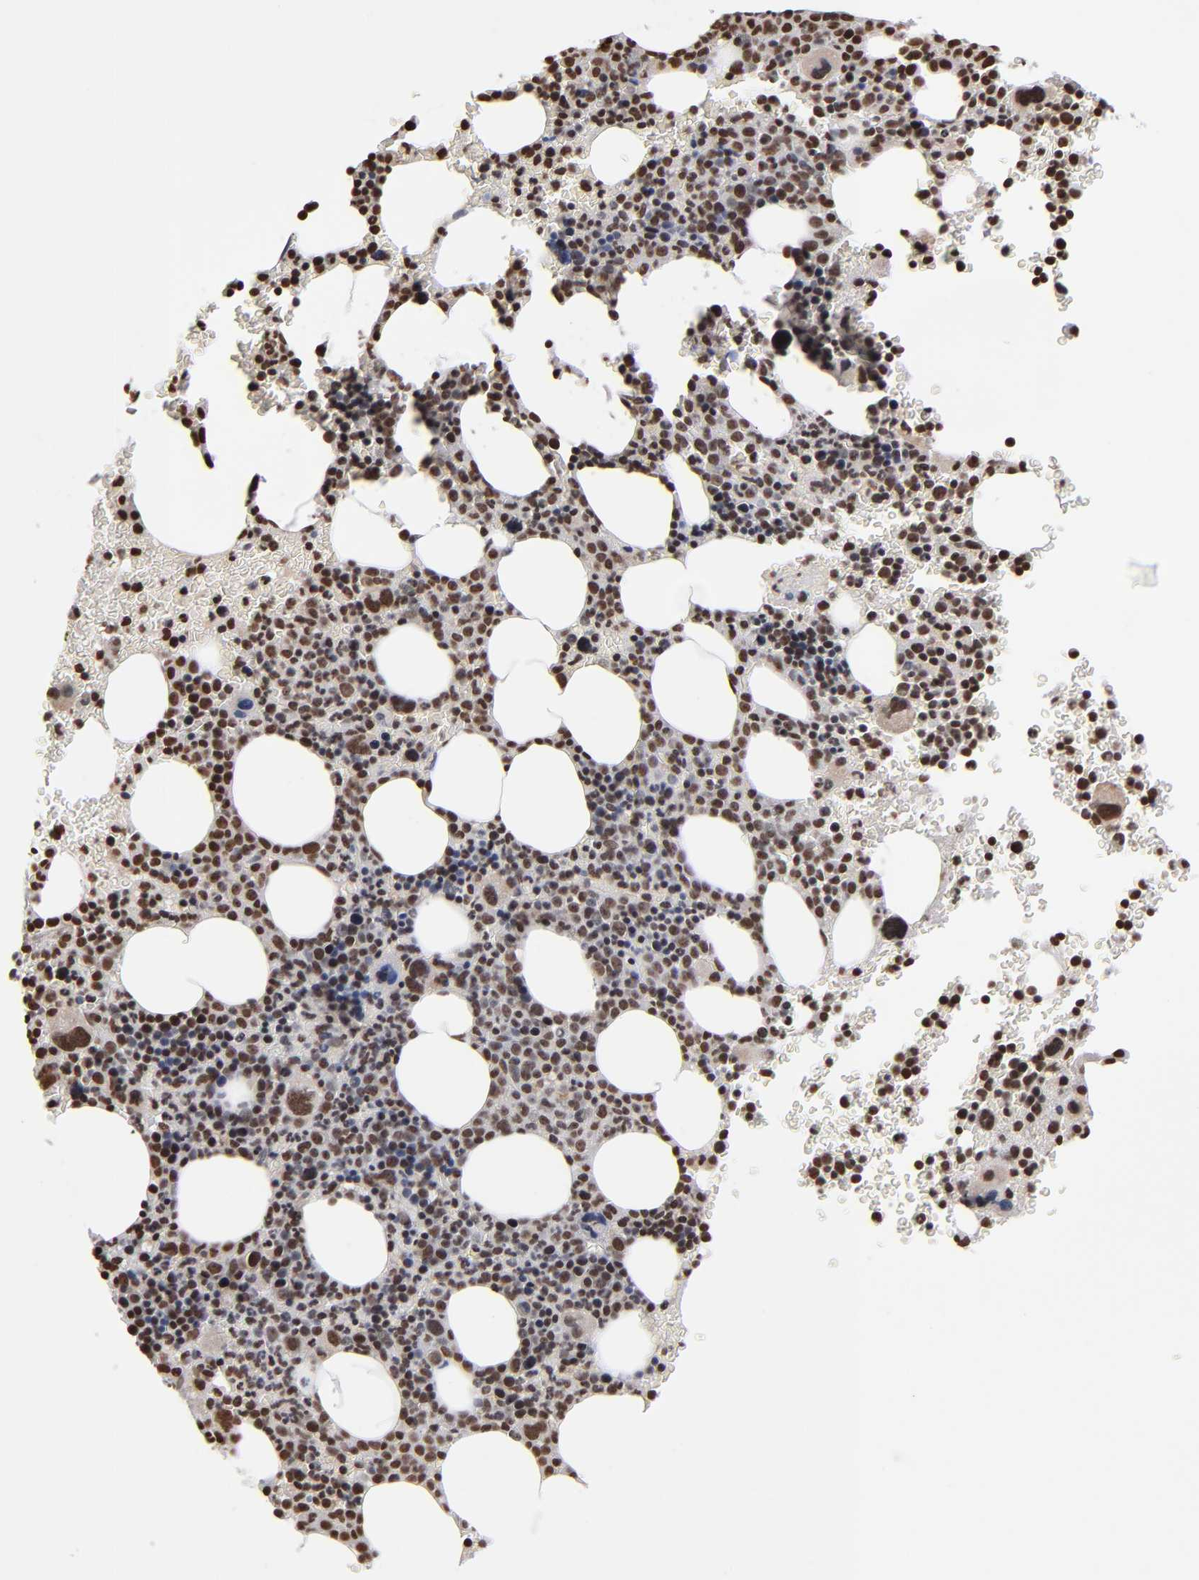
{"staining": {"intensity": "moderate", "quantity": "25%-75%", "location": "nuclear"}, "tissue": "bone marrow", "cell_type": "Hematopoietic cells", "image_type": "normal", "snomed": [{"axis": "morphology", "description": "Normal tissue, NOS"}, {"axis": "topography", "description": "Bone marrow"}], "caption": "This photomicrograph demonstrates IHC staining of unremarkable bone marrow, with medium moderate nuclear staining in approximately 25%-75% of hematopoietic cells.", "gene": "ABL2", "patient": {"sex": "male", "age": 68}}